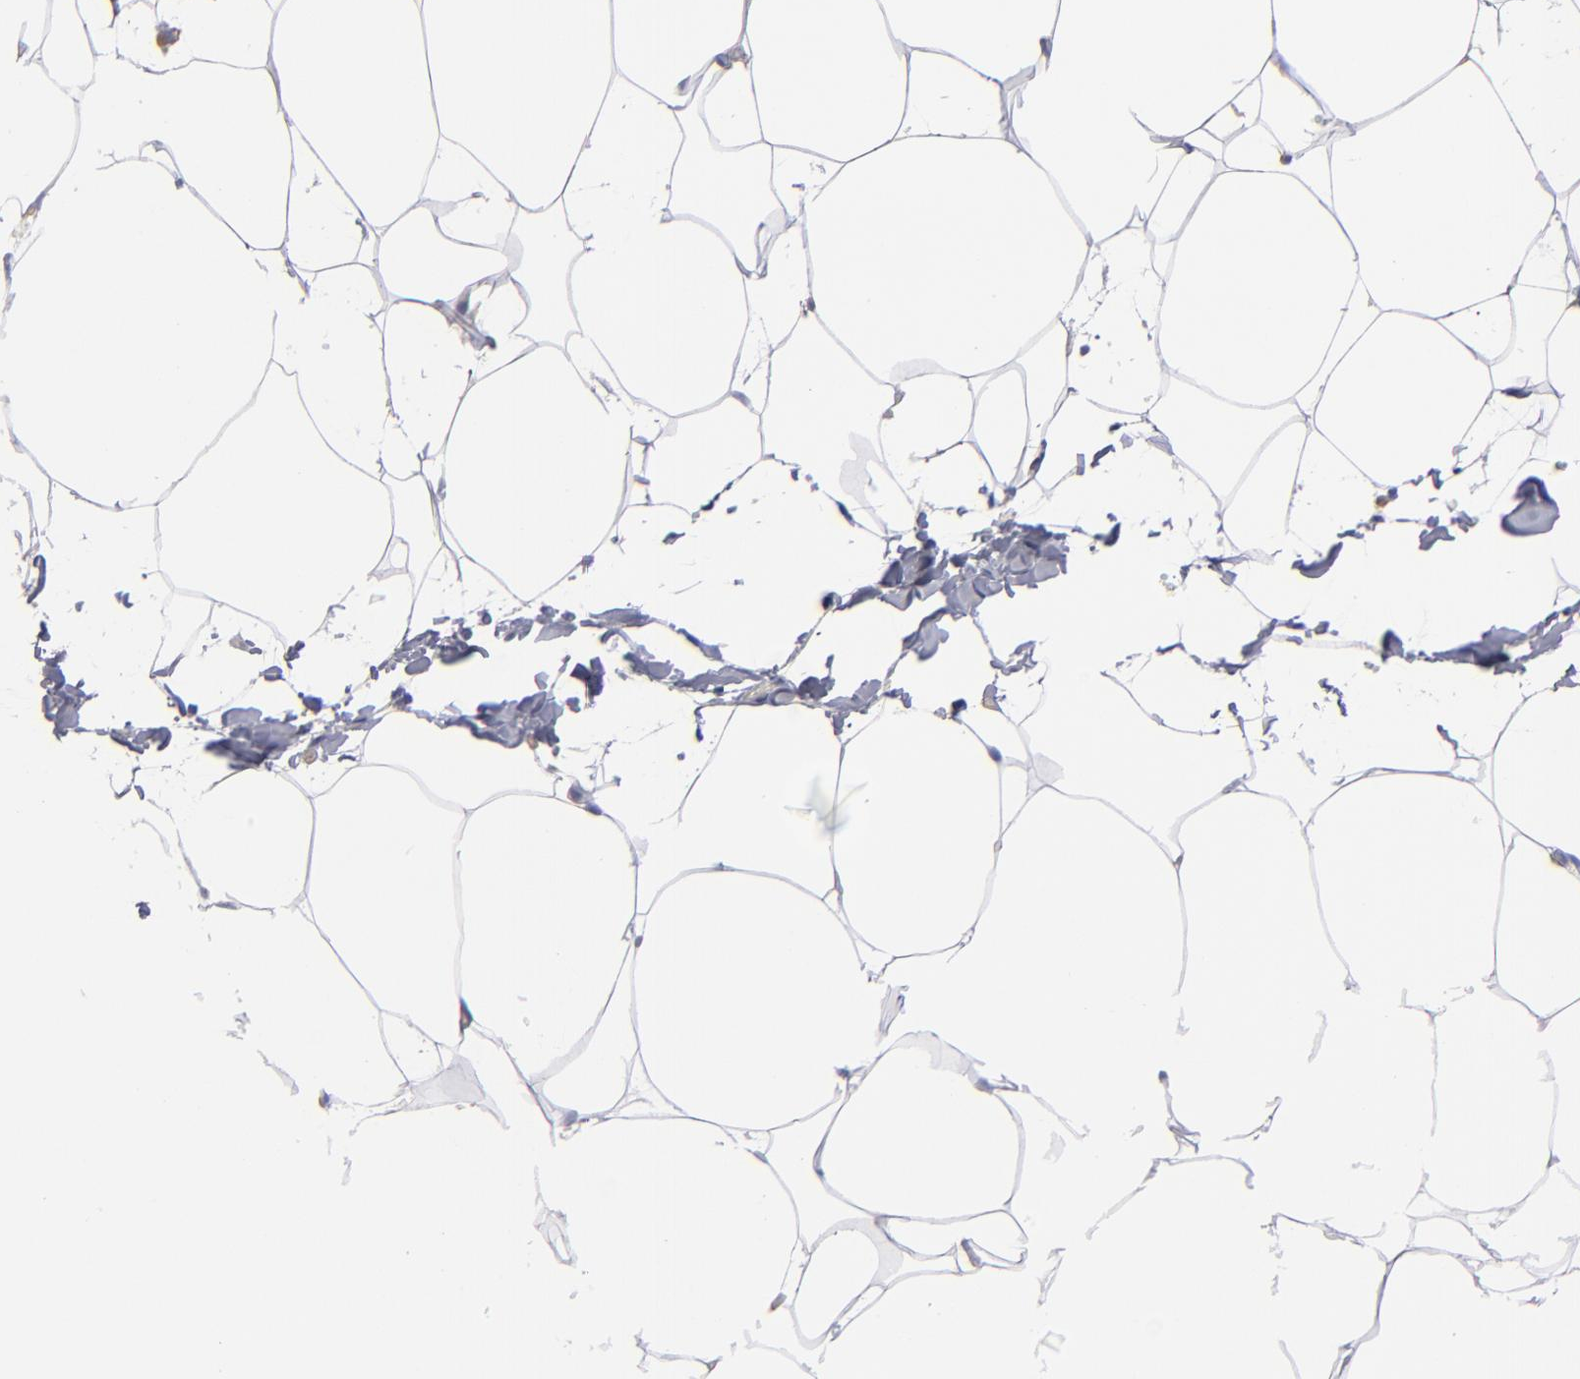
{"staining": {"intensity": "negative", "quantity": "none", "location": "none"}, "tissue": "adipose tissue", "cell_type": "Adipocytes", "image_type": "normal", "snomed": [{"axis": "morphology", "description": "Normal tissue, NOS"}, {"axis": "morphology", "description": "Duct carcinoma"}, {"axis": "topography", "description": "Breast"}, {"axis": "topography", "description": "Adipose tissue"}], "caption": "This is a photomicrograph of immunohistochemistry staining of benign adipose tissue, which shows no staining in adipocytes. (Brightfield microscopy of DAB immunohistochemistry (IHC) at high magnification).", "gene": "TM4SF1", "patient": {"sex": "female", "age": 37}}